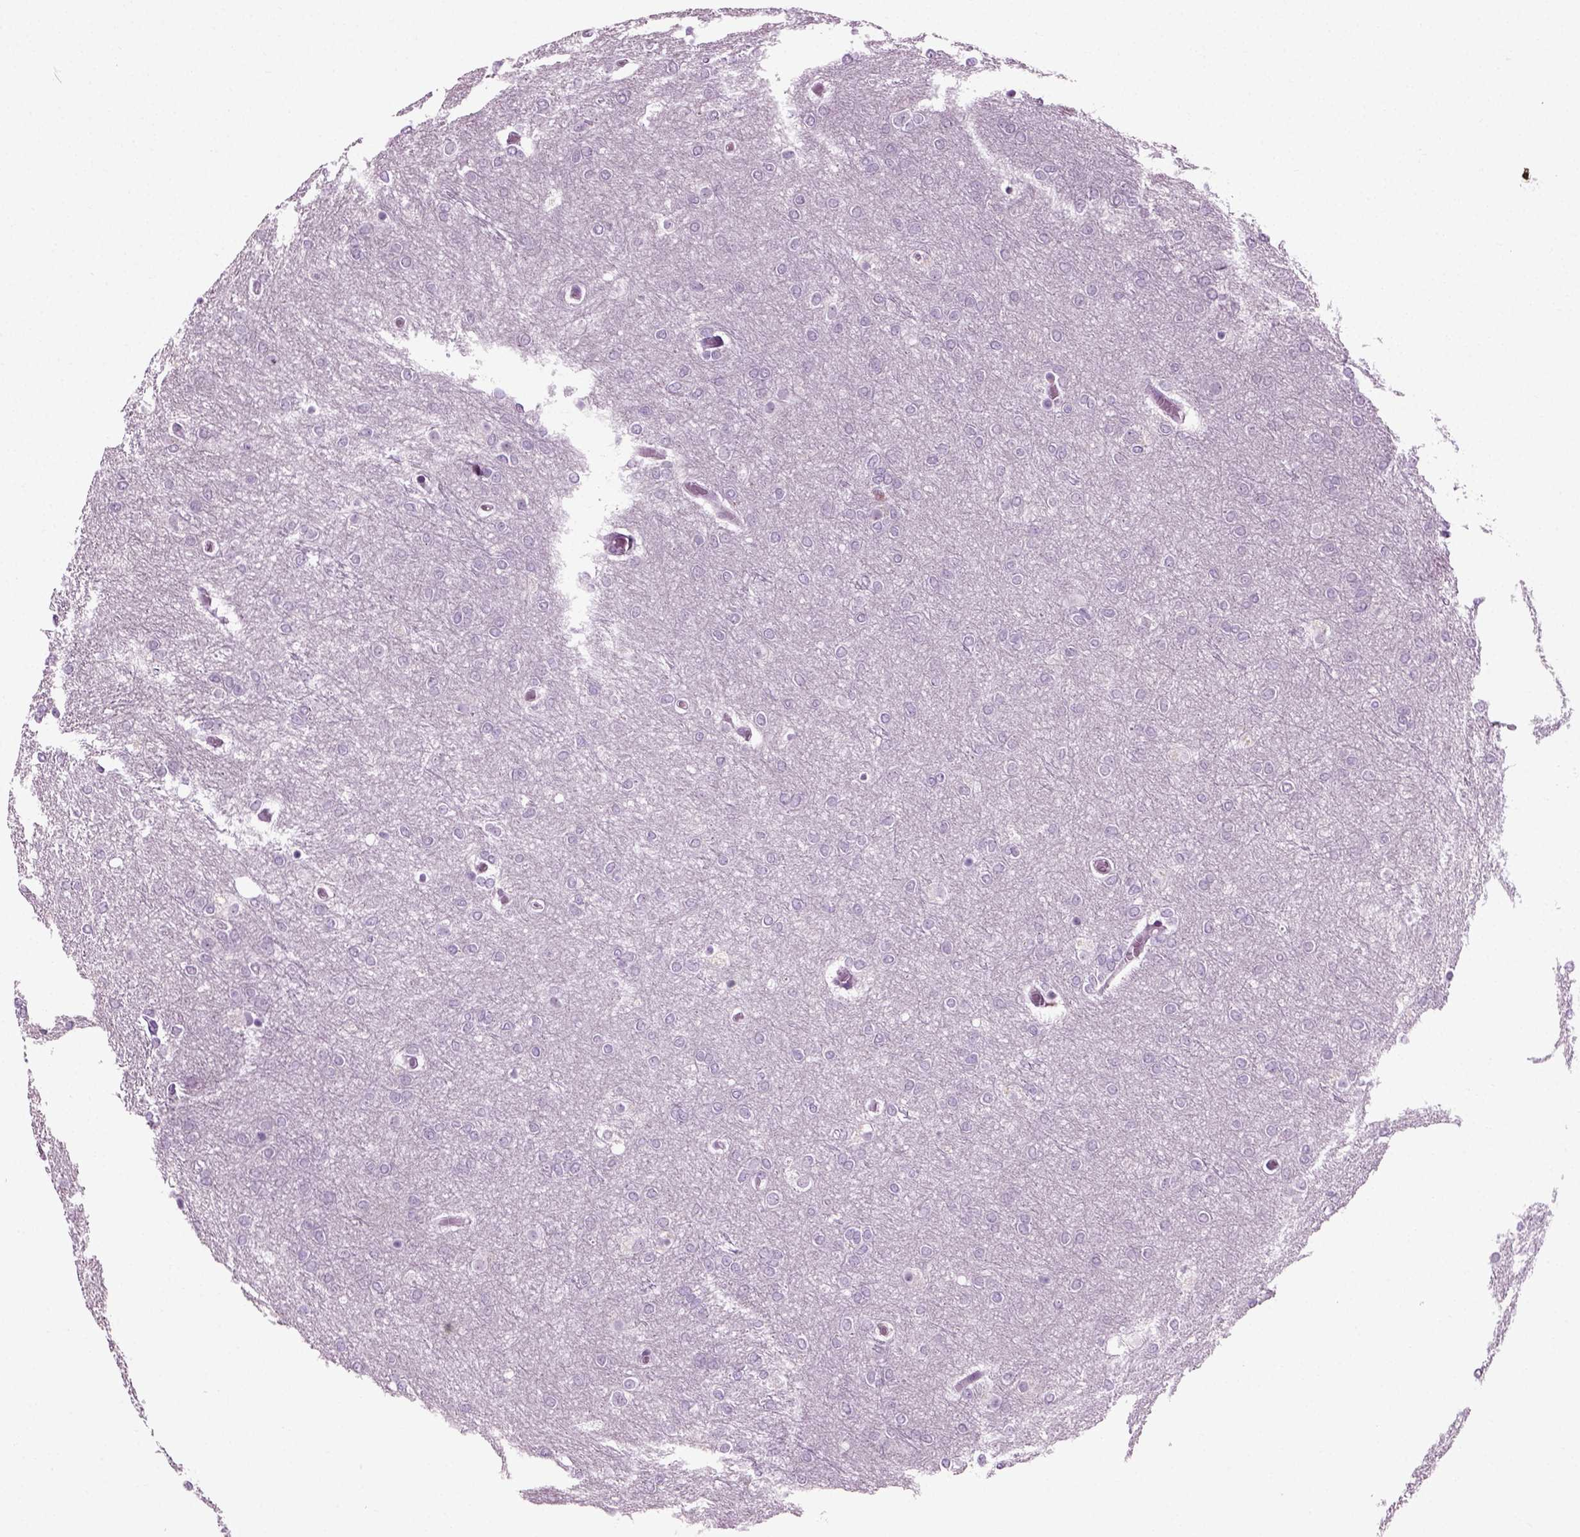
{"staining": {"intensity": "negative", "quantity": "none", "location": "none"}, "tissue": "glioma", "cell_type": "Tumor cells", "image_type": "cancer", "snomed": [{"axis": "morphology", "description": "Glioma, malignant, High grade"}, {"axis": "topography", "description": "Brain"}], "caption": "Immunohistochemistry micrograph of neoplastic tissue: malignant glioma (high-grade) stained with DAB shows no significant protein positivity in tumor cells.", "gene": "SLC26A8", "patient": {"sex": "female", "age": 61}}